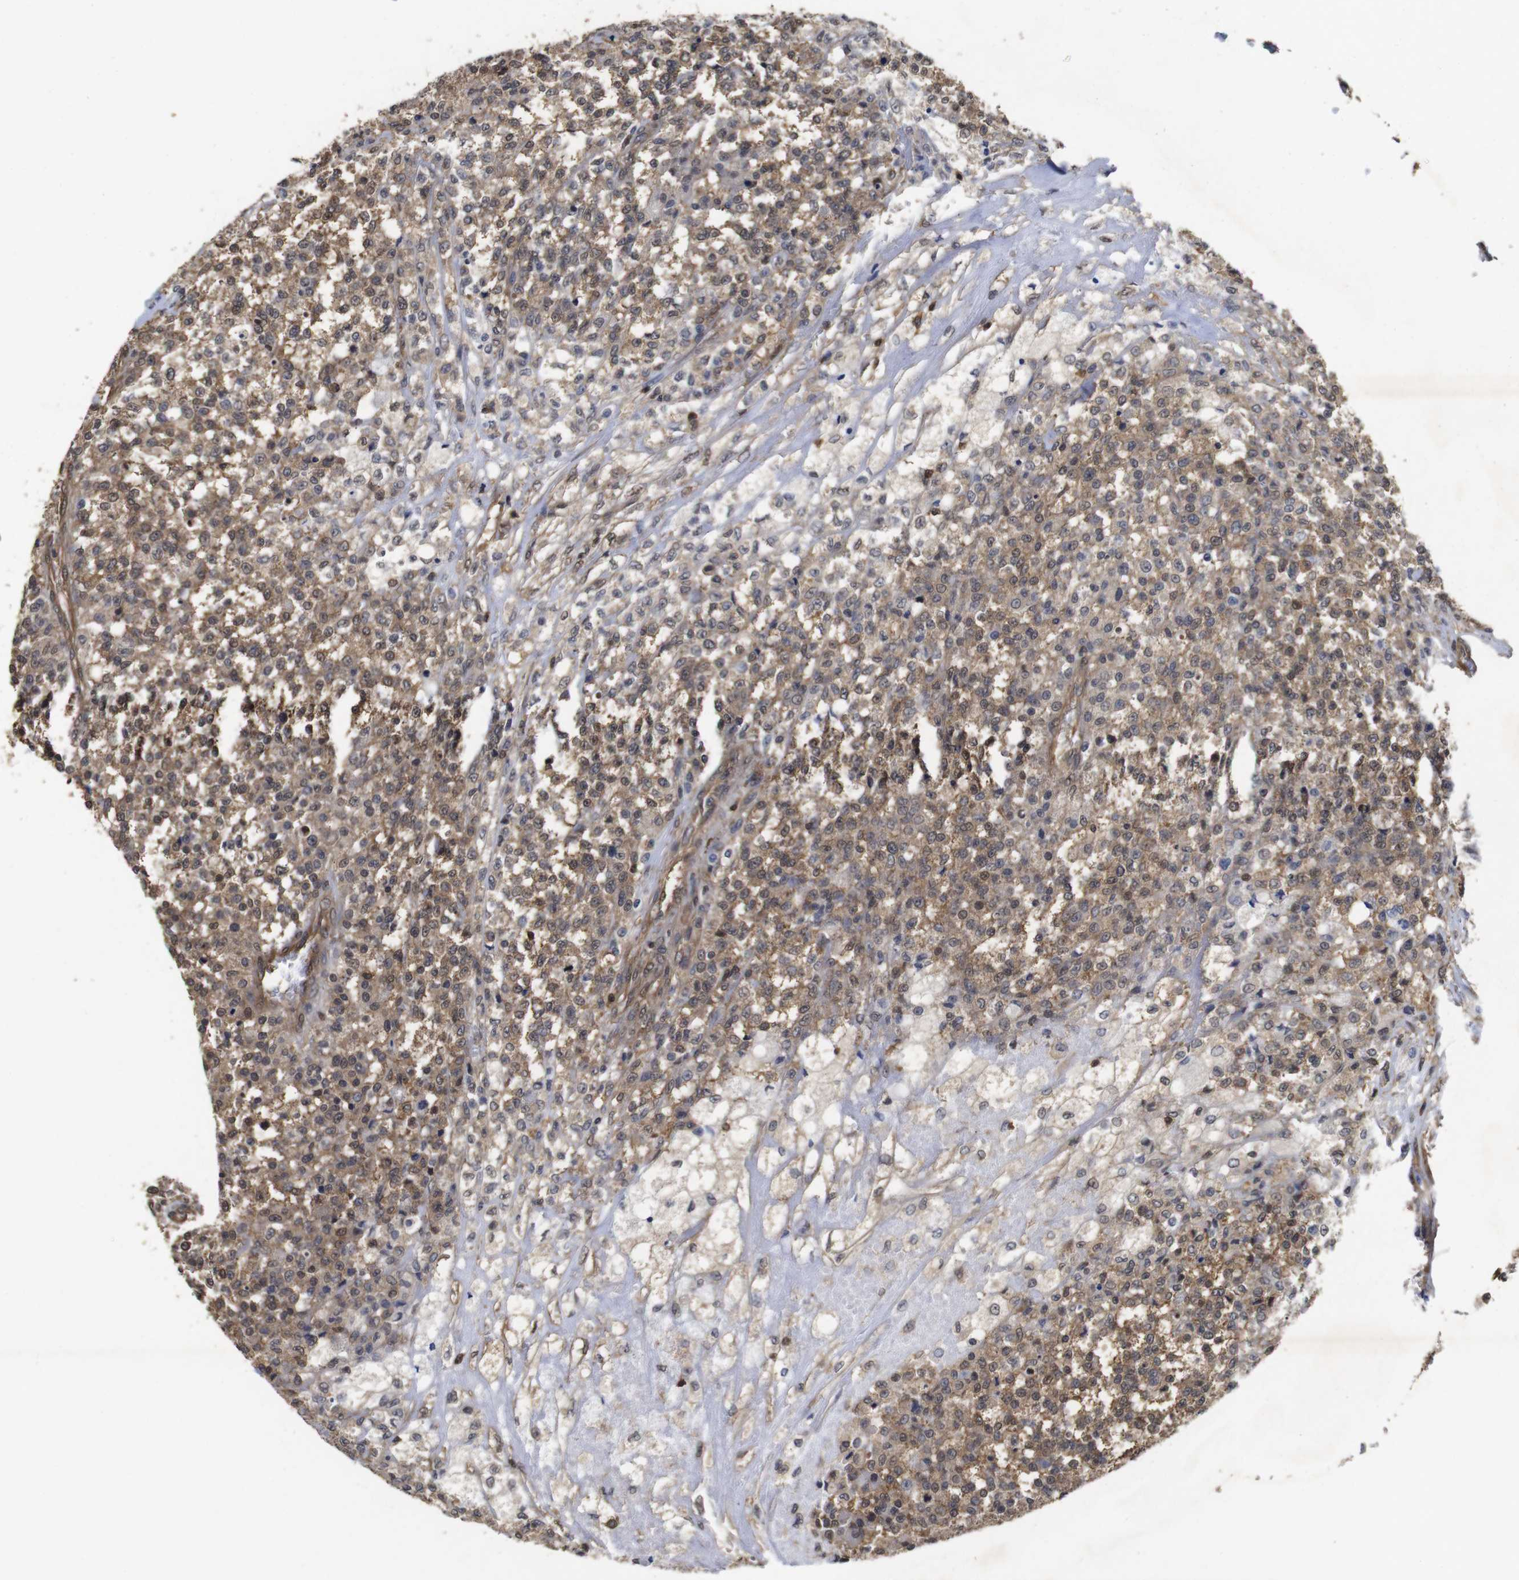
{"staining": {"intensity": "moderate", "quantity": ">75%", "location": "cytoplasmic/membranous,nuclear"}, "tissue": "testis cancer", "cell_type": "Tumor cells", "image_type": "cancer", "snomed": [{"axis": "morphology", "description": "Seminoma, NOS"}, {"axis": "topography", "description": "Testis"}], "caption": "Immunohistochemical staining of human testis seminoma displays moderate cytoplasmic/membranous and nuclear protein positivity in approximately >75% of tumor cells.", "gene": "SUMO3", "patient": {"sex": "male", "age": 59}}